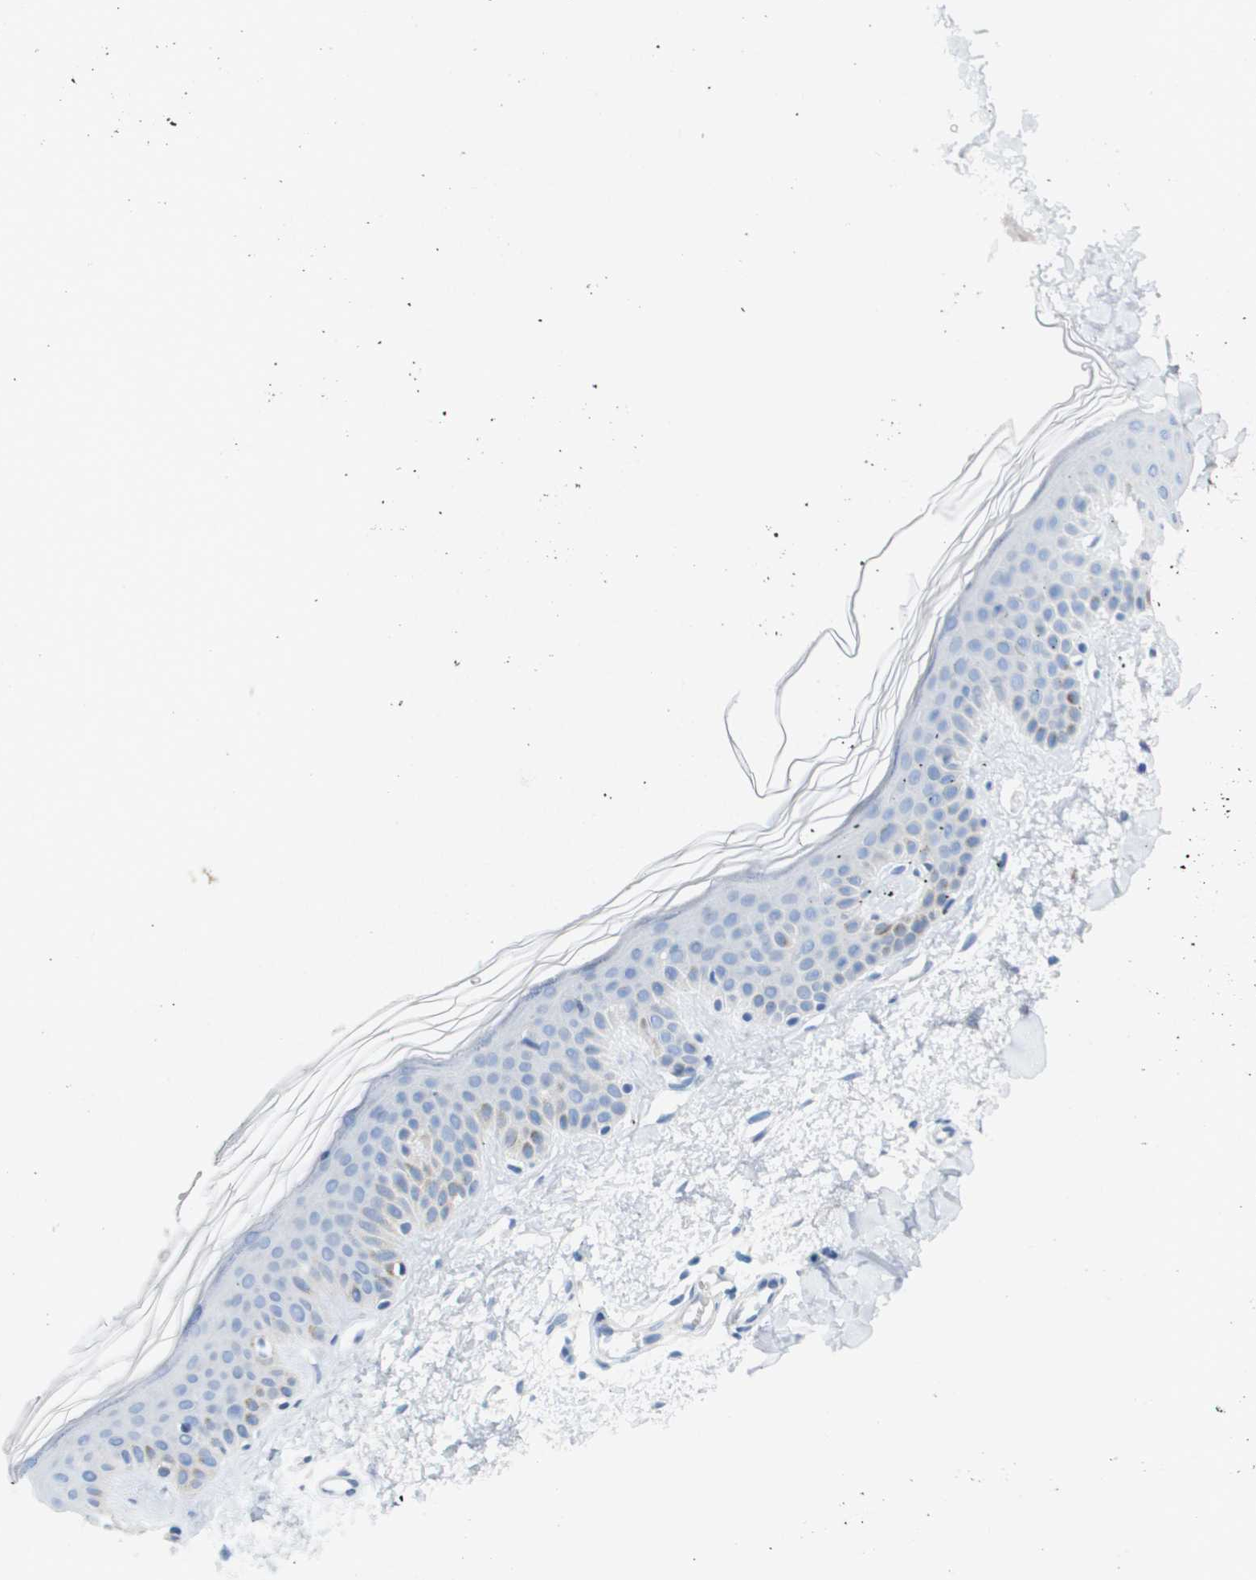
{"staining": {"intensity": "negative", "quantity": "none", "location": "none"}, "tissue": "skin", "cell_type": "Fibroblasts", "image_type": "normal", "snomed": [{"axis": "morphology", "description": "Normal tissue, NOS"}, {"axis": "topography", "description": "Skin"}], "caption": "This is an IHC histopathology image of benign human skin. There is no positivity in fibroblasts.", "gene": "CD3G", "patient": {"sex": "male", "age": 67}}